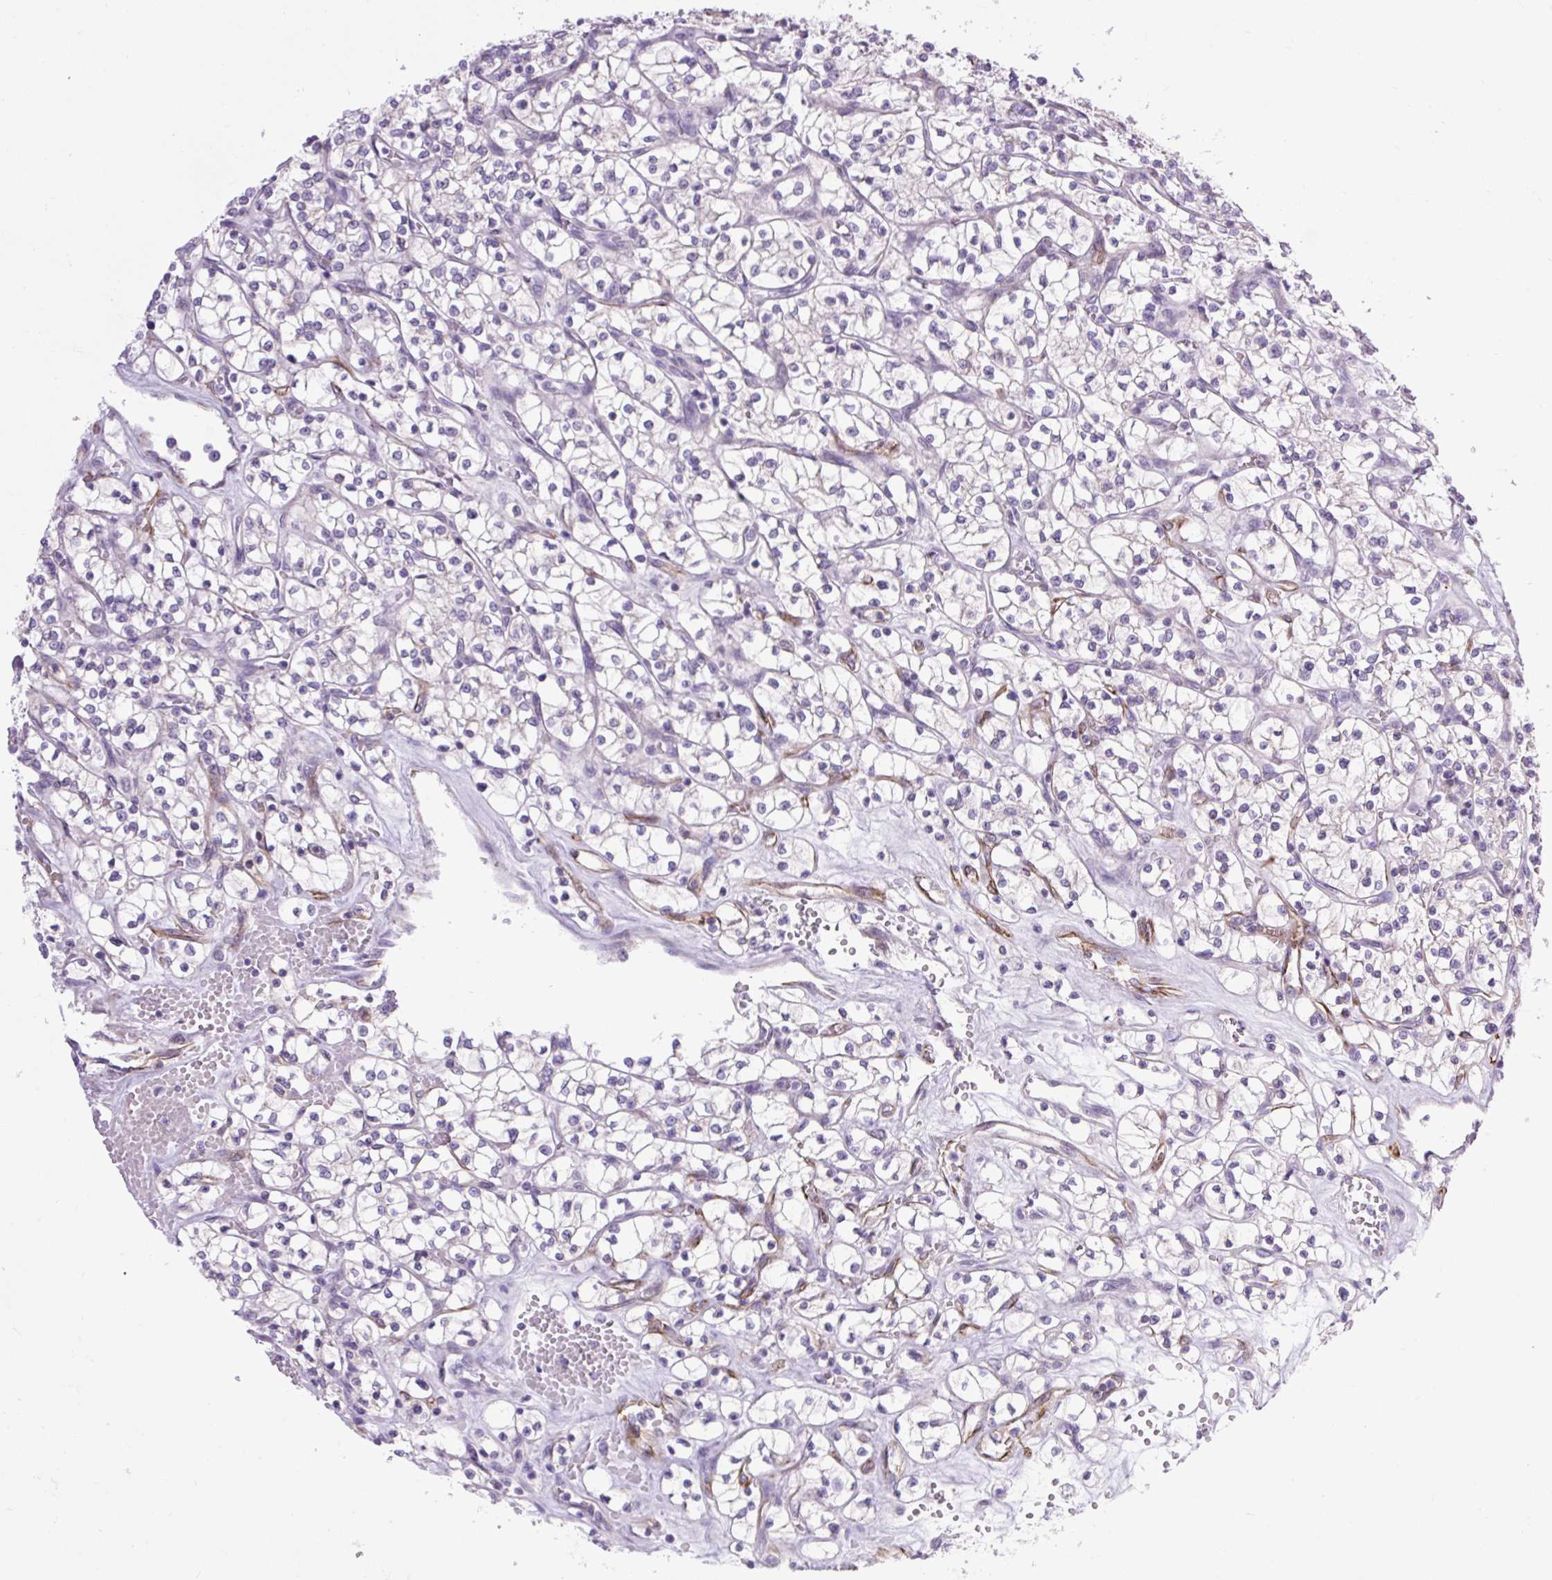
{"staining": {"intensity": "negative", "quantity": "none", "location": "none"}, "tissue": "renal cancer", "cell_type": "Tumor cells", "image_type": "cancer", "snomed": [{"axis": "morphology", "description": "Adenocarcinoma, NOS"}, {"axis": "topography", "description": "Kidney"}], "caption": "Human renal cancer stained for a protein using immunohistochemistry exhibits no positivity in tumor cells.", "gene": "RNASE10", "patient": {"sex": "female", "age": 64}}